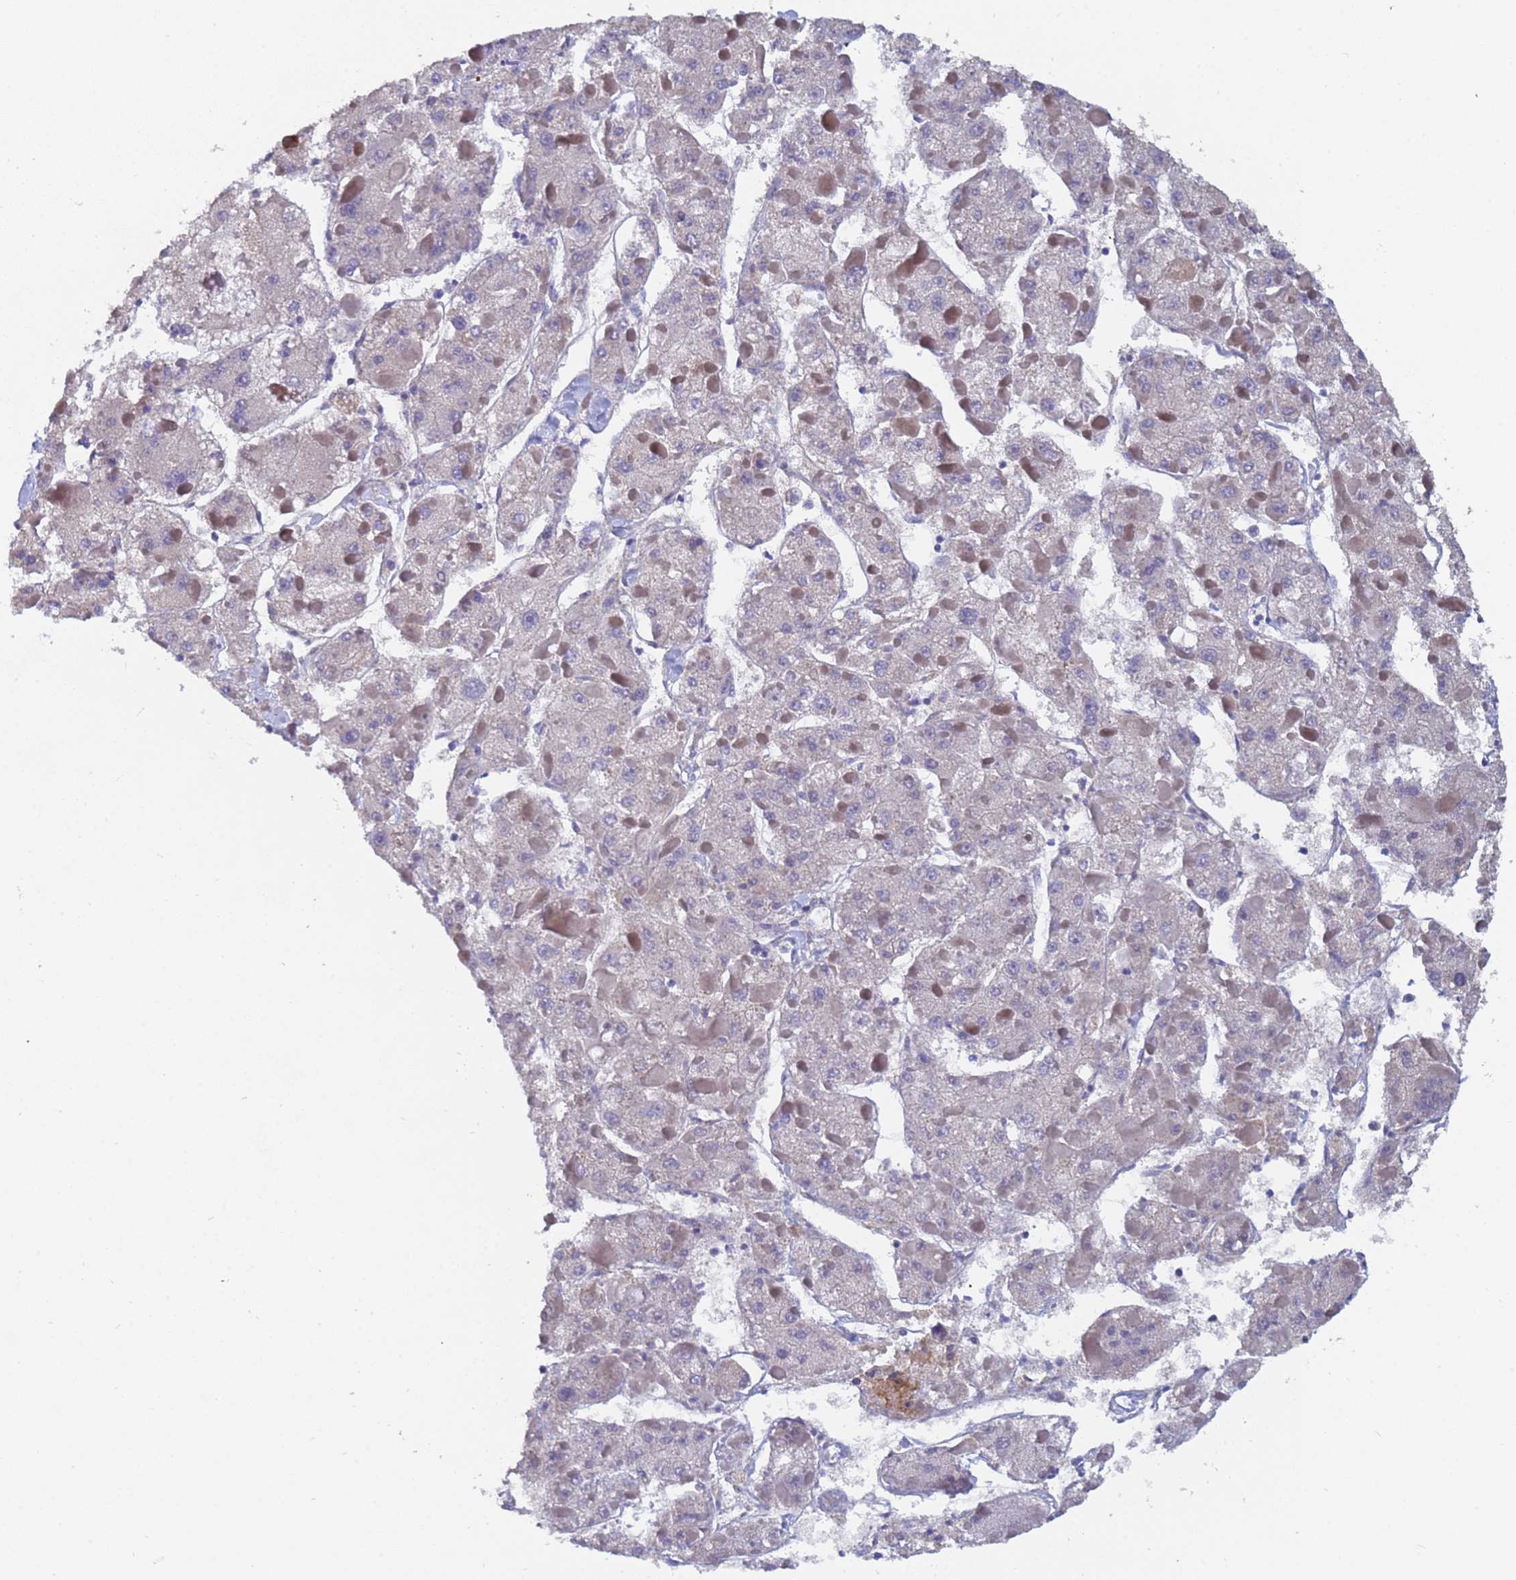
{"staining": {"intensity": "negative", "quantity": "none", "location": "none"}, "tissue": "liver cancer", "cell_type": "Tumor cells", "image_type": "cancer", "snomed": [{"axis": "morphology", "description": "Carcinoma, Hepatocellular, NOS"}, {"axis": "topography", "description": "Liver"}], "caption": "Immunohistochemical staining of hepatocellular carcinoma (liver) demonstrates no significant positivity in tumor cells.", "gene": "IHO1", "patient": {"sex": "female", "age": 73}}